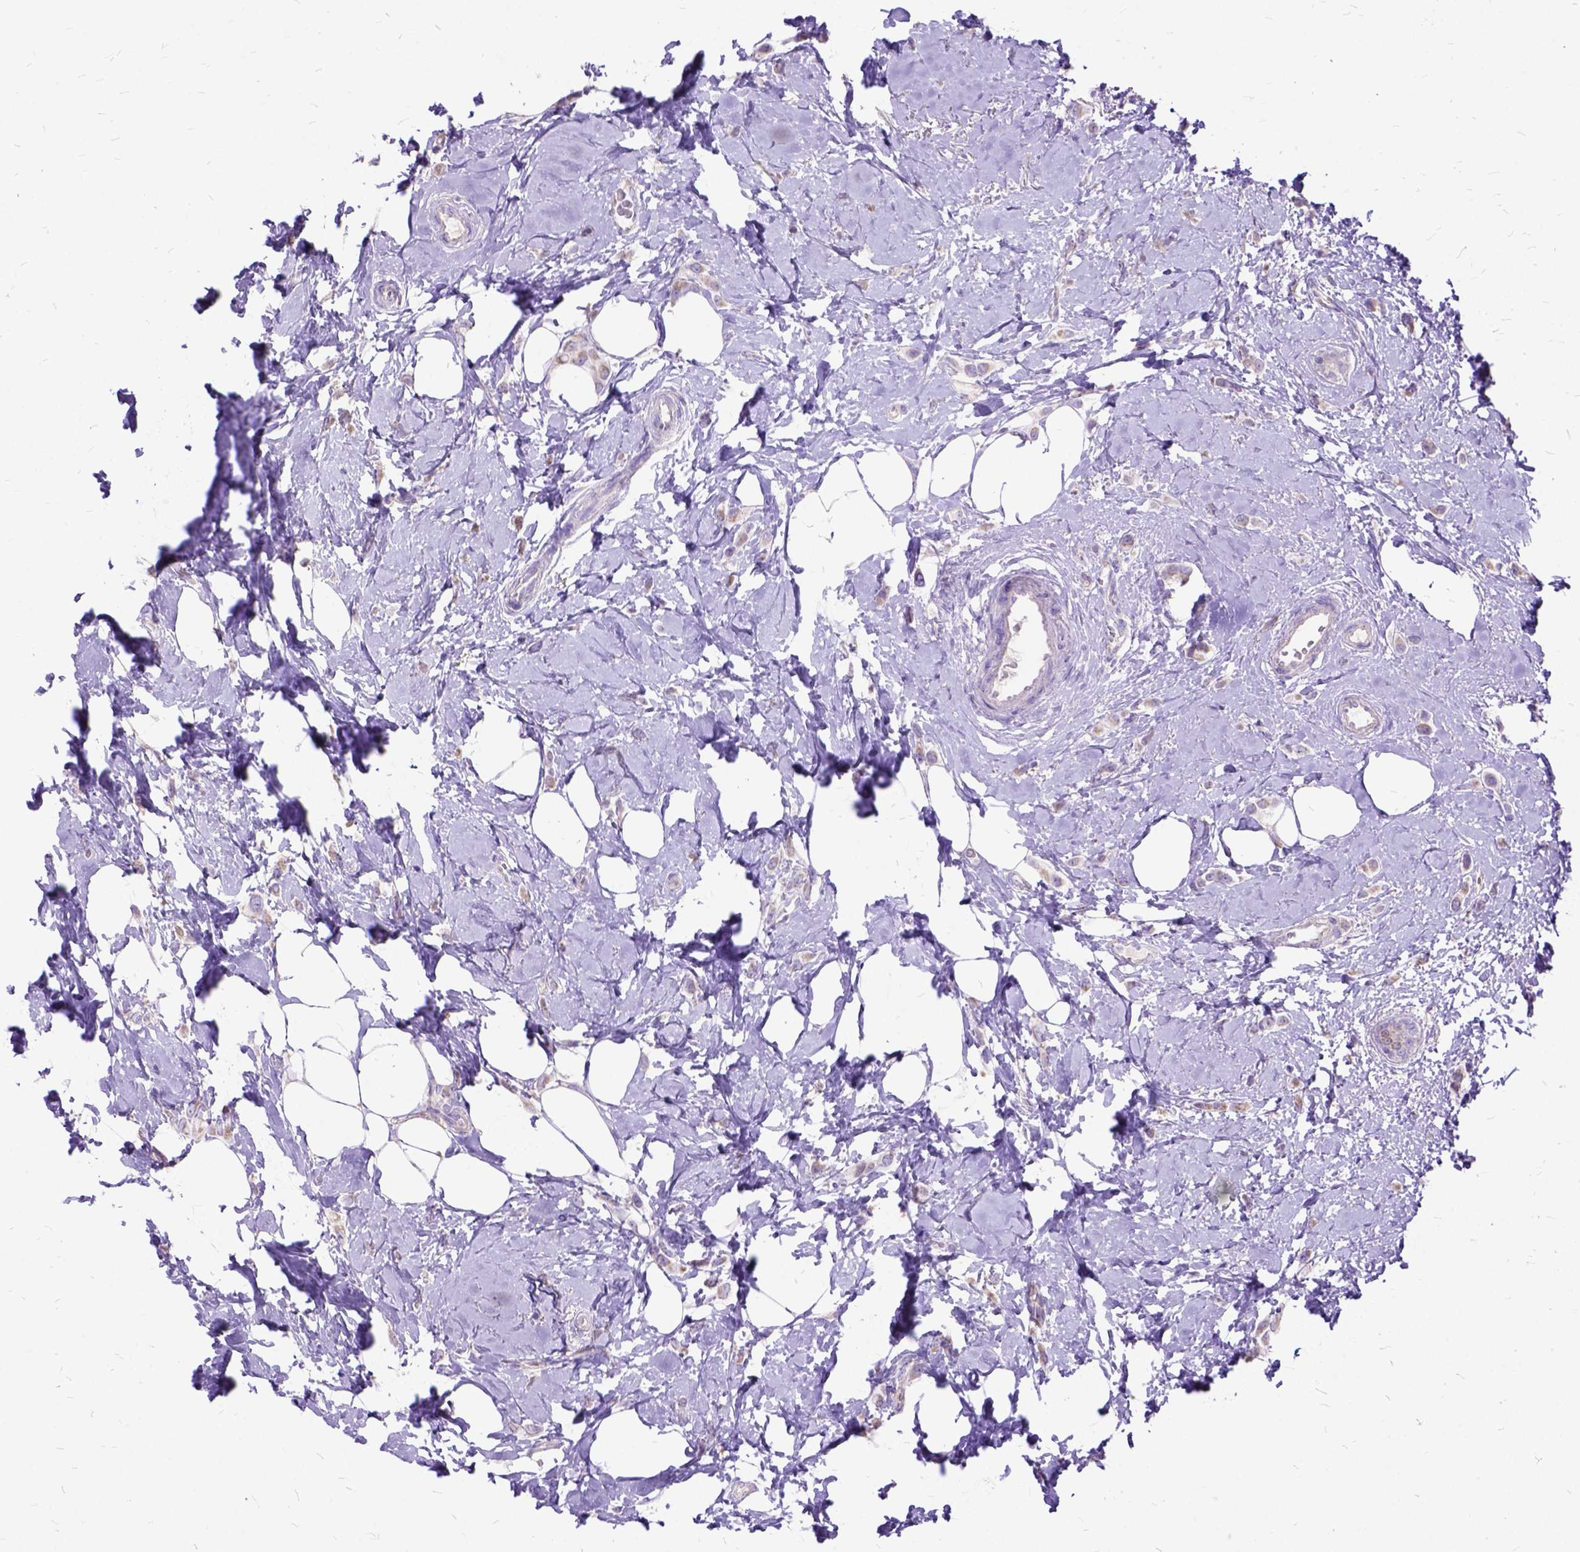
{"staining": {"intensity": "negative", "quantity": "none", "location": "none"}, "tissue": "breast cancer", "cell_type": "Tumor cells", "image_type": "cancer", "snomed": [{"axis": "morphology", "description": "Lobular carcinoma"}, {"axis": "topography", "description": "Breast"}], "caption": "This histopathology image is of breast lobular carcinoma stained with IHC to label a protein in brown with the nuclei are counter-stained blue. There is no expression in tumor cells.", "gene": "CTAG2", "patient": {"sex": "female", "age": 66}}